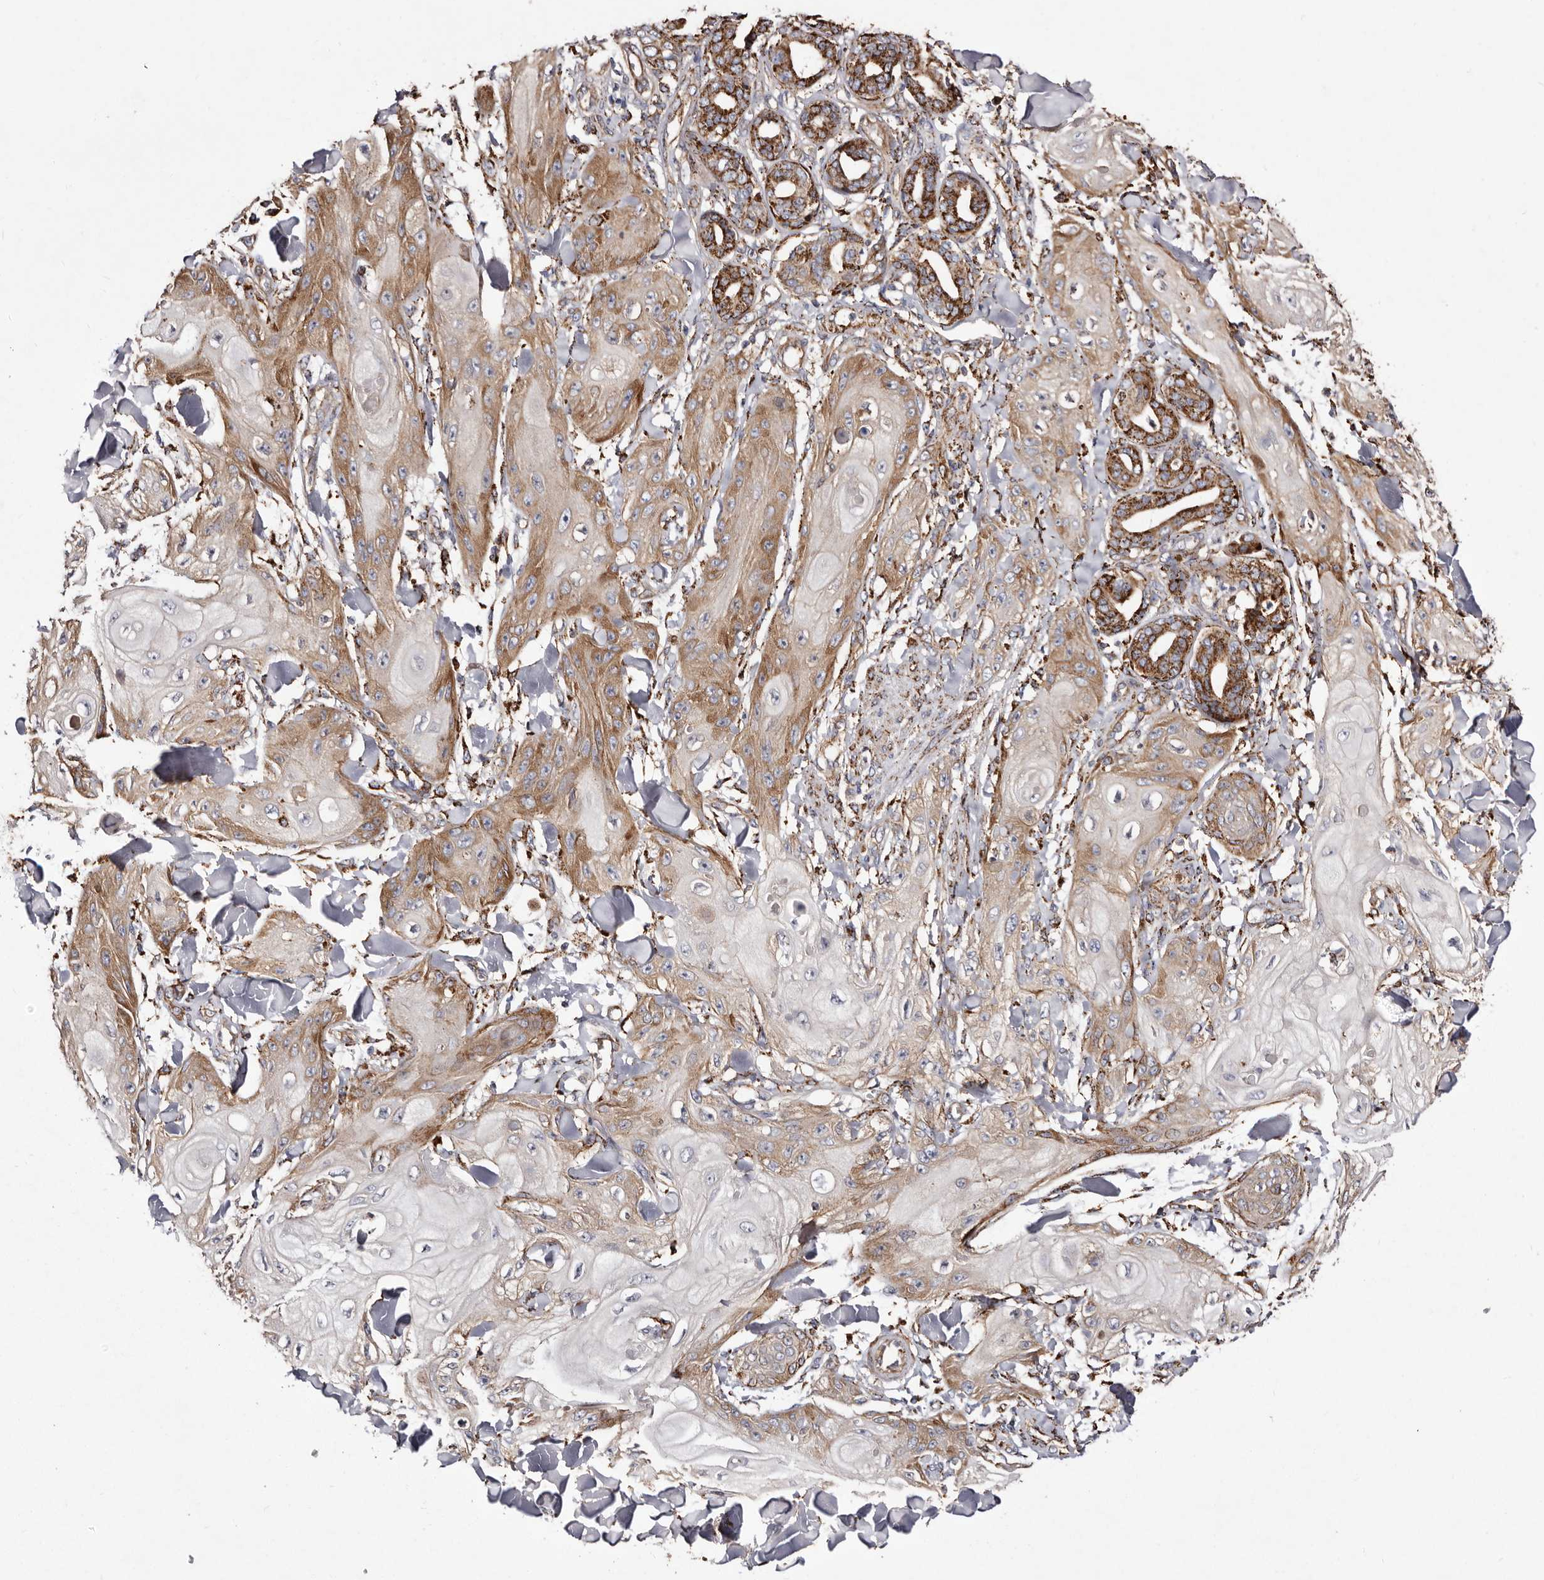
{"staining": {"intensity": "moderate", "quantity": "25%-75%", "location": "cytoplasmic/membranous"}, "tissue": "skin cancer", "cell_type": "Tumor cells", "image_type": "cancer", "snomed": [{"axis": "morphology", "description": "Squamous cell carcinoma, NOS"}, {"axis": "topography", "description": "Skin"}], "caption": "Brown immunohistochemical staining in squamous cell carcinoma (skin) displays moderate cytoplasmic/membranous expression in about 25%-75% of tumor cells.", "gene": "LUZP1", "patient": {"sex": "male", "age": 74}}